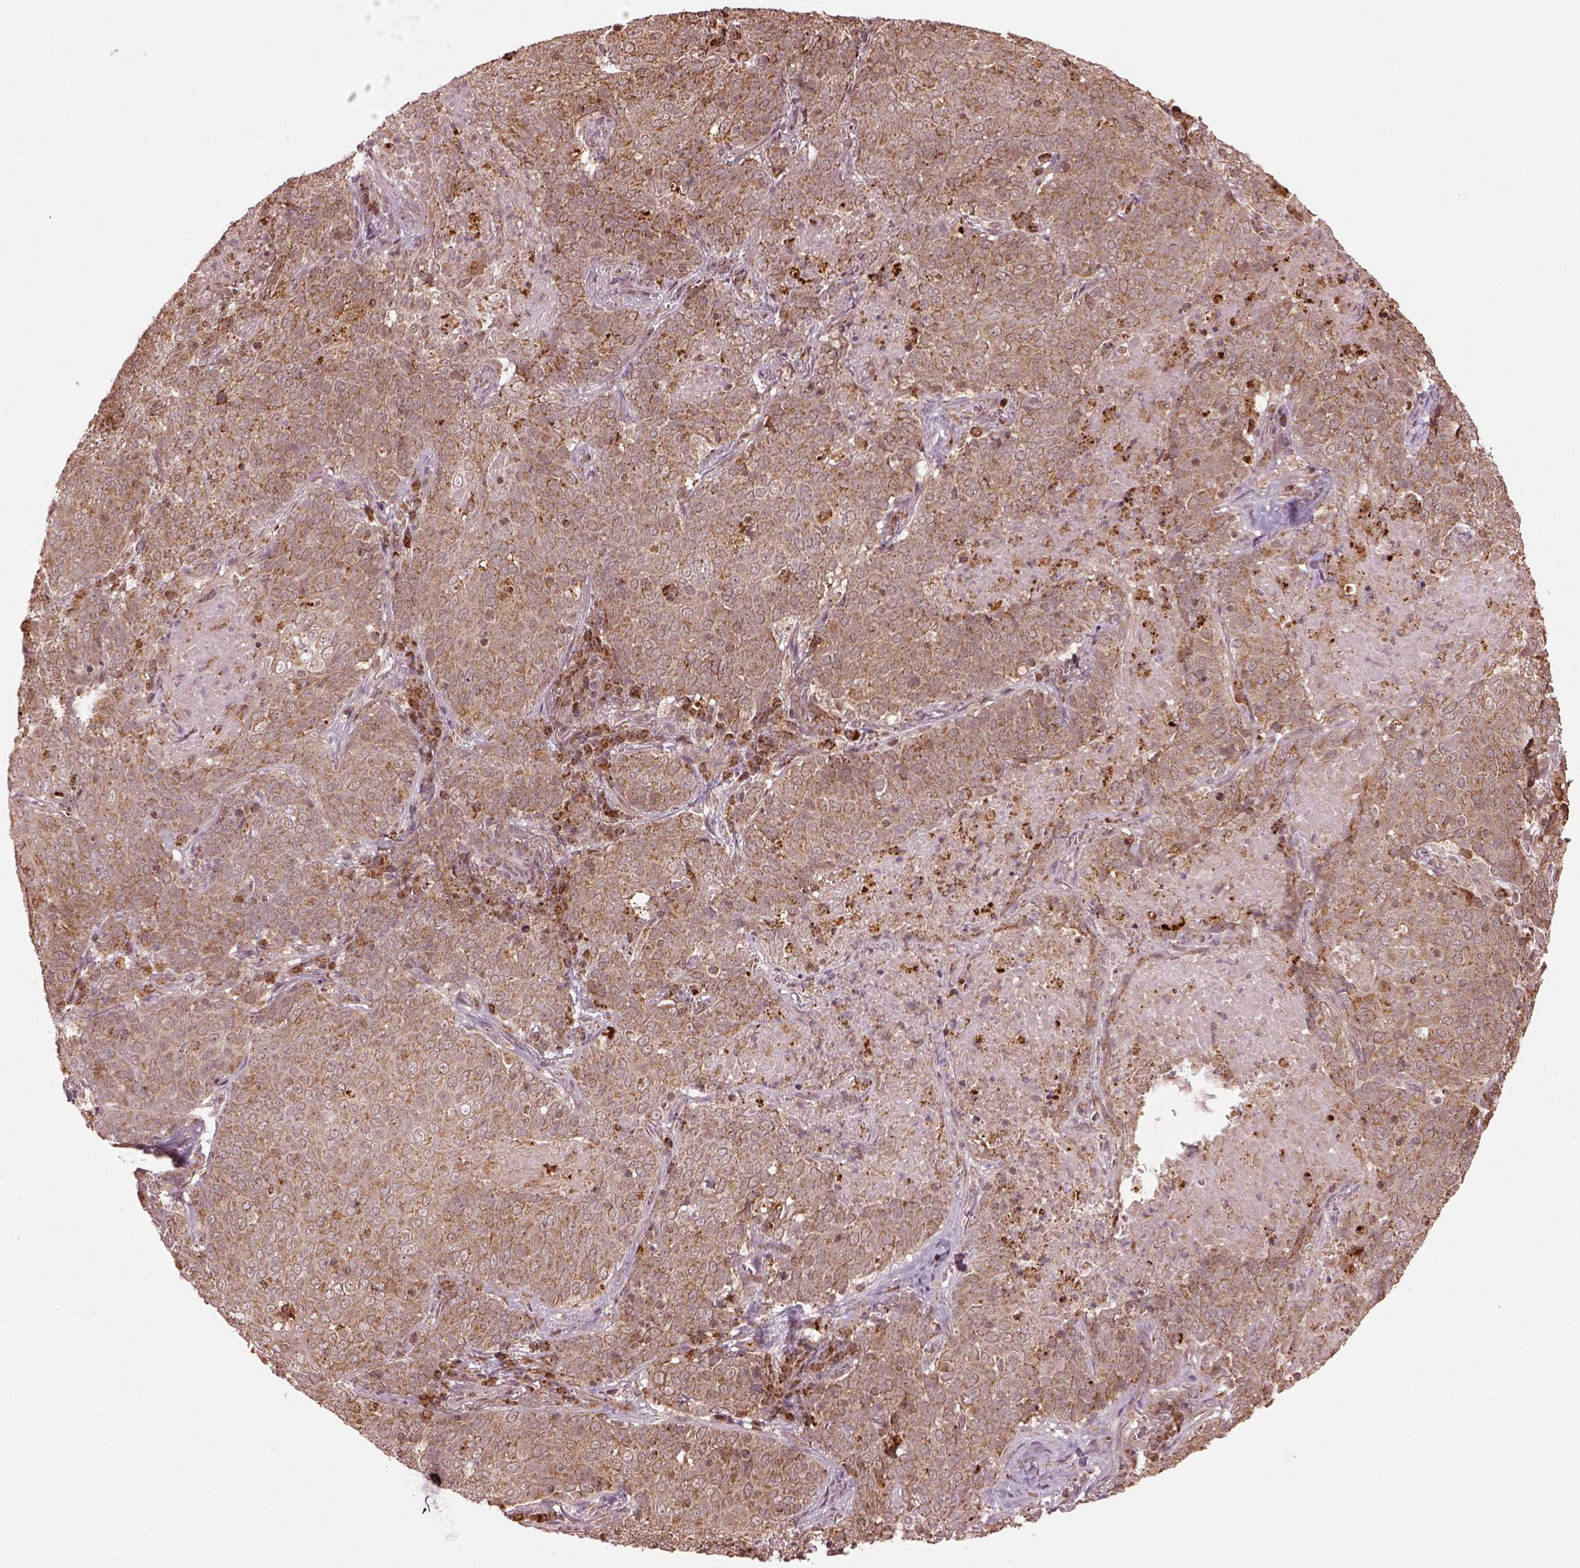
{"staining": {"intensity": "weak", "quantity": ">75%", "location": "cytoplasmic/membranous"}, "tissue": "lung cancer", "cell_type": "Tumor cells", "image_type": "cancer", "snomed": [{"axis": "morphology", "description": "Squamous cell carcinoma, NOS"}, {"axis": "topography", "description": "Lung"}], "caption": "Immunohistochemistry (IHC) (DAB (3,3'-diaminobenzidine)) staining of squamous cell carcinoma (lung) displays weak cytoplasmic/membranous protein positivity in approximately >75% of tumor cells.", "gene": "SEL1L3", "patient": {"sex": "male", "age": 82}}